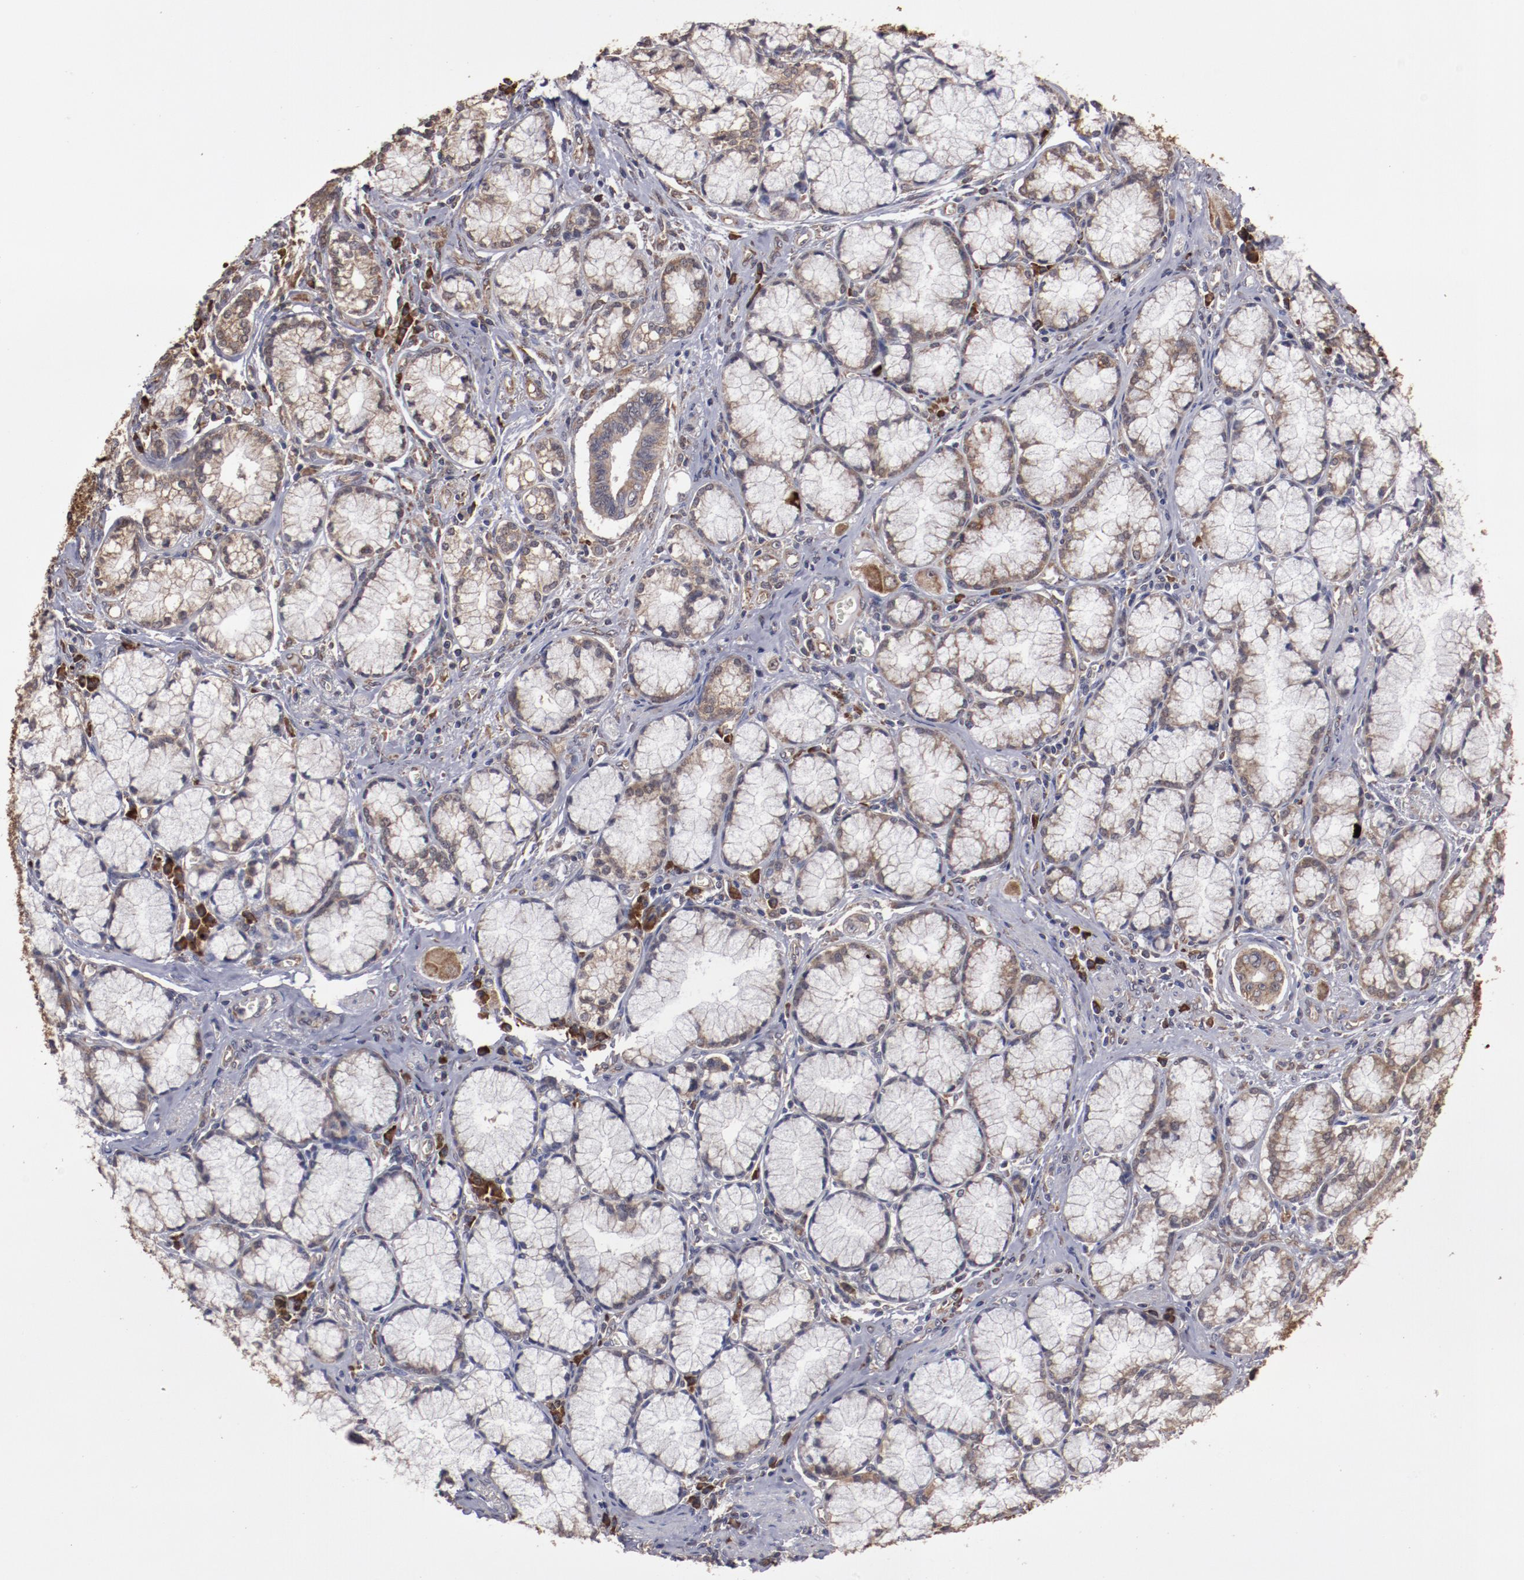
{"staining": {"intensity": "moderate", "quantity": ">75%", "location": "cytoplasmic/membranous"}, "tissue": "pancreatic cancer", "cell_type": "Tumor cells", "image_type": "cancer", "snomed": [{"axis": "morphology", "description": "Adenocarcinoma, NOS"}, {"axis": "topography", "description": "Pancreas"}], "caption": "The immunohistochemical stain highlights moderate cytoplasmic/membranous staining in tumor cells of pancreatic cancer (adenocarcinoma) tissue.", "gene": "RPS4Y1", "patient": {"sex": "male", "age": 77}}